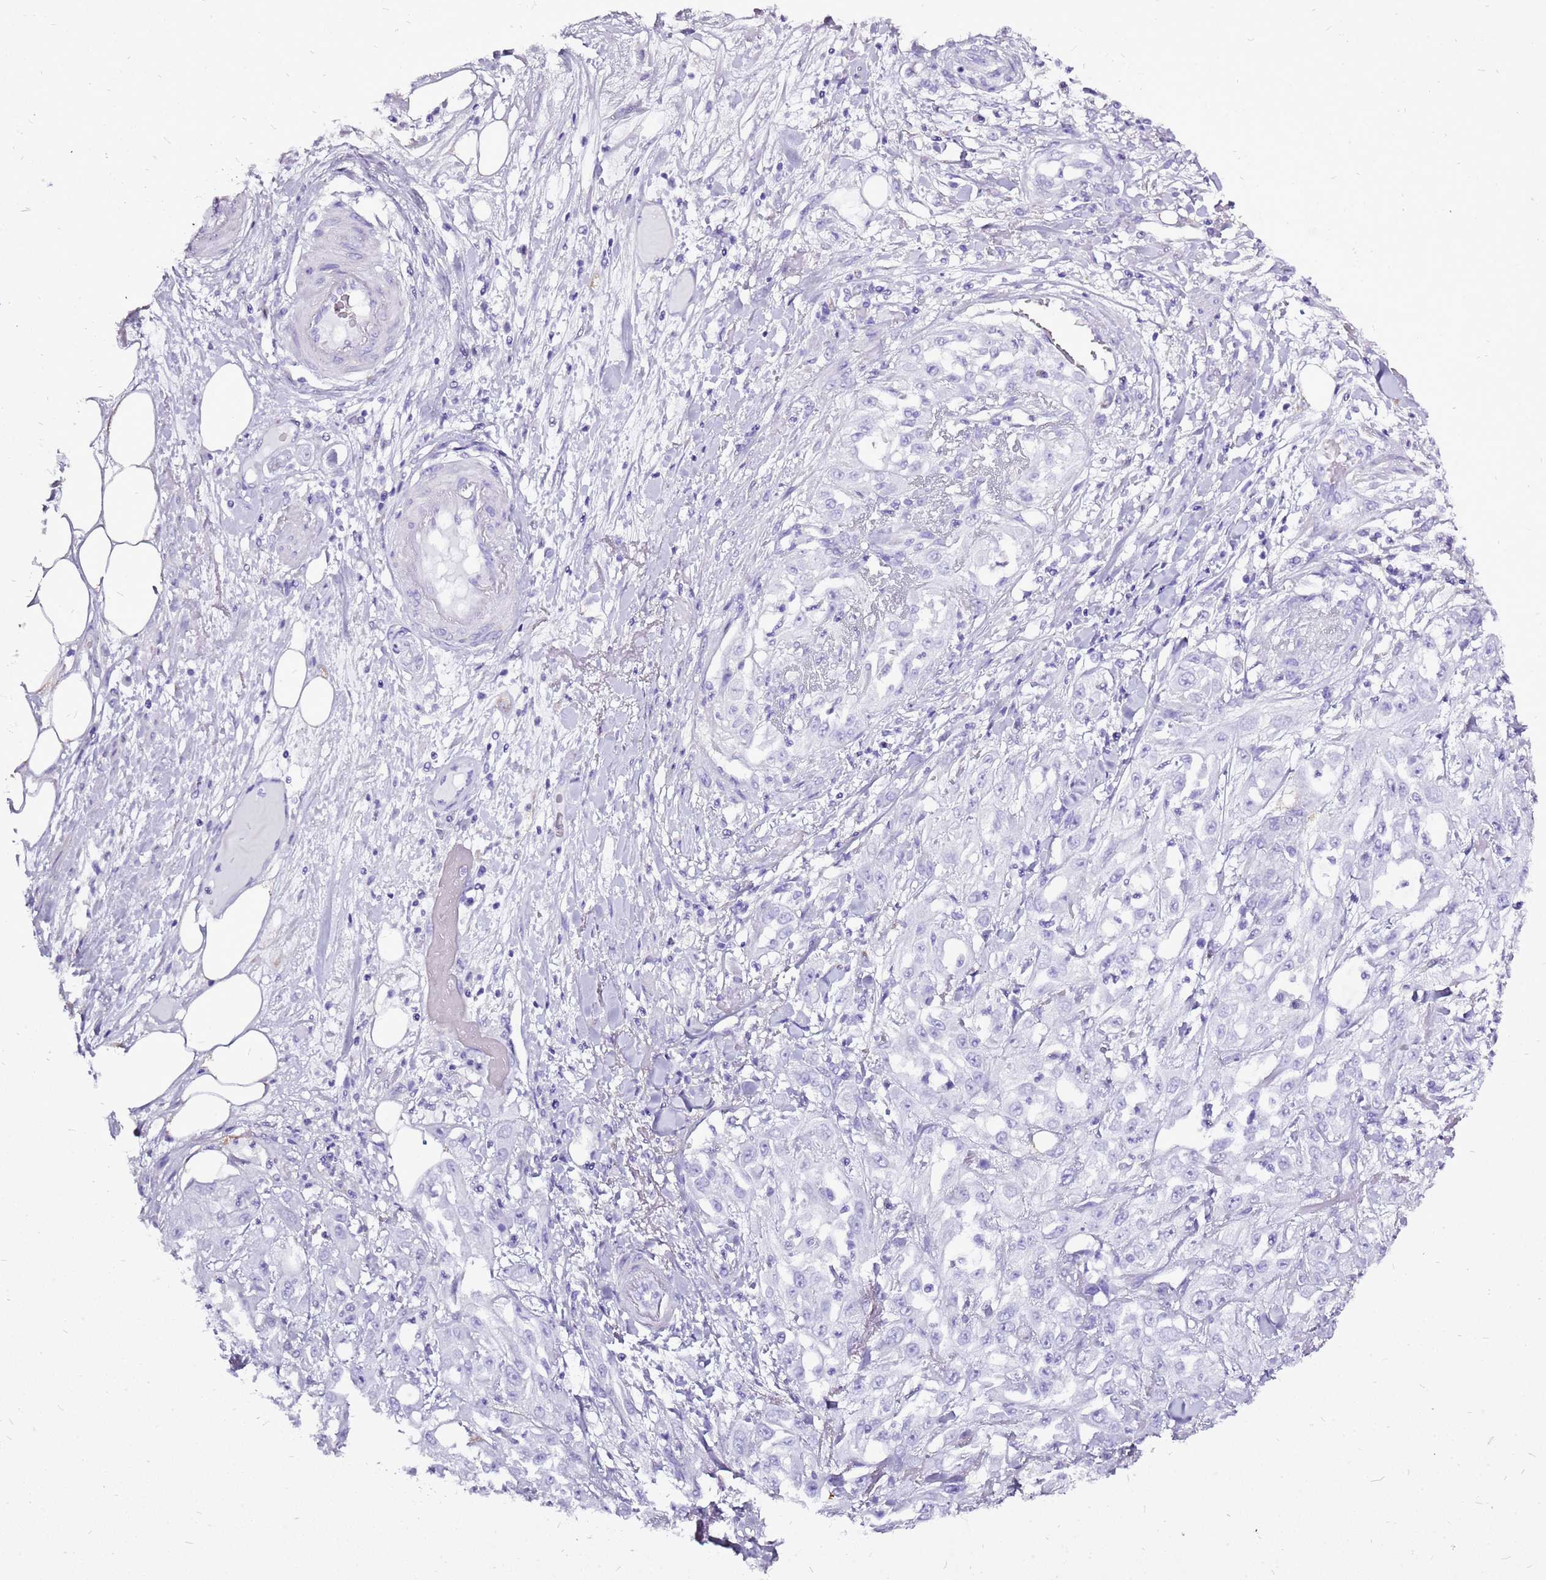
{"staining": {"intensity": "negative", "quantity": "none", "location": "none"}, "tissue": "skin cancer", "cell_type": "Tumor cells", "image_type": "cancer", "snomed": [{"axis": "morphology", "description": "Squamous cell carcinoma, NOS"}, {"axis": "morphology", "description": "Squamous cell carcinoma, metastatic, NOS"}, {"axis": "topography", "description": "Skin"}, {"axis": "topography", "description": "Lymph node"}], "caption": "This is an immunohistochemistry (IHC) photomicrograph of human skin metastatic squamous cell carcinoma. There is no expression in tumor cells.", "gene": "ACSS3", "patient": {"sex": "male", "age": 75}}